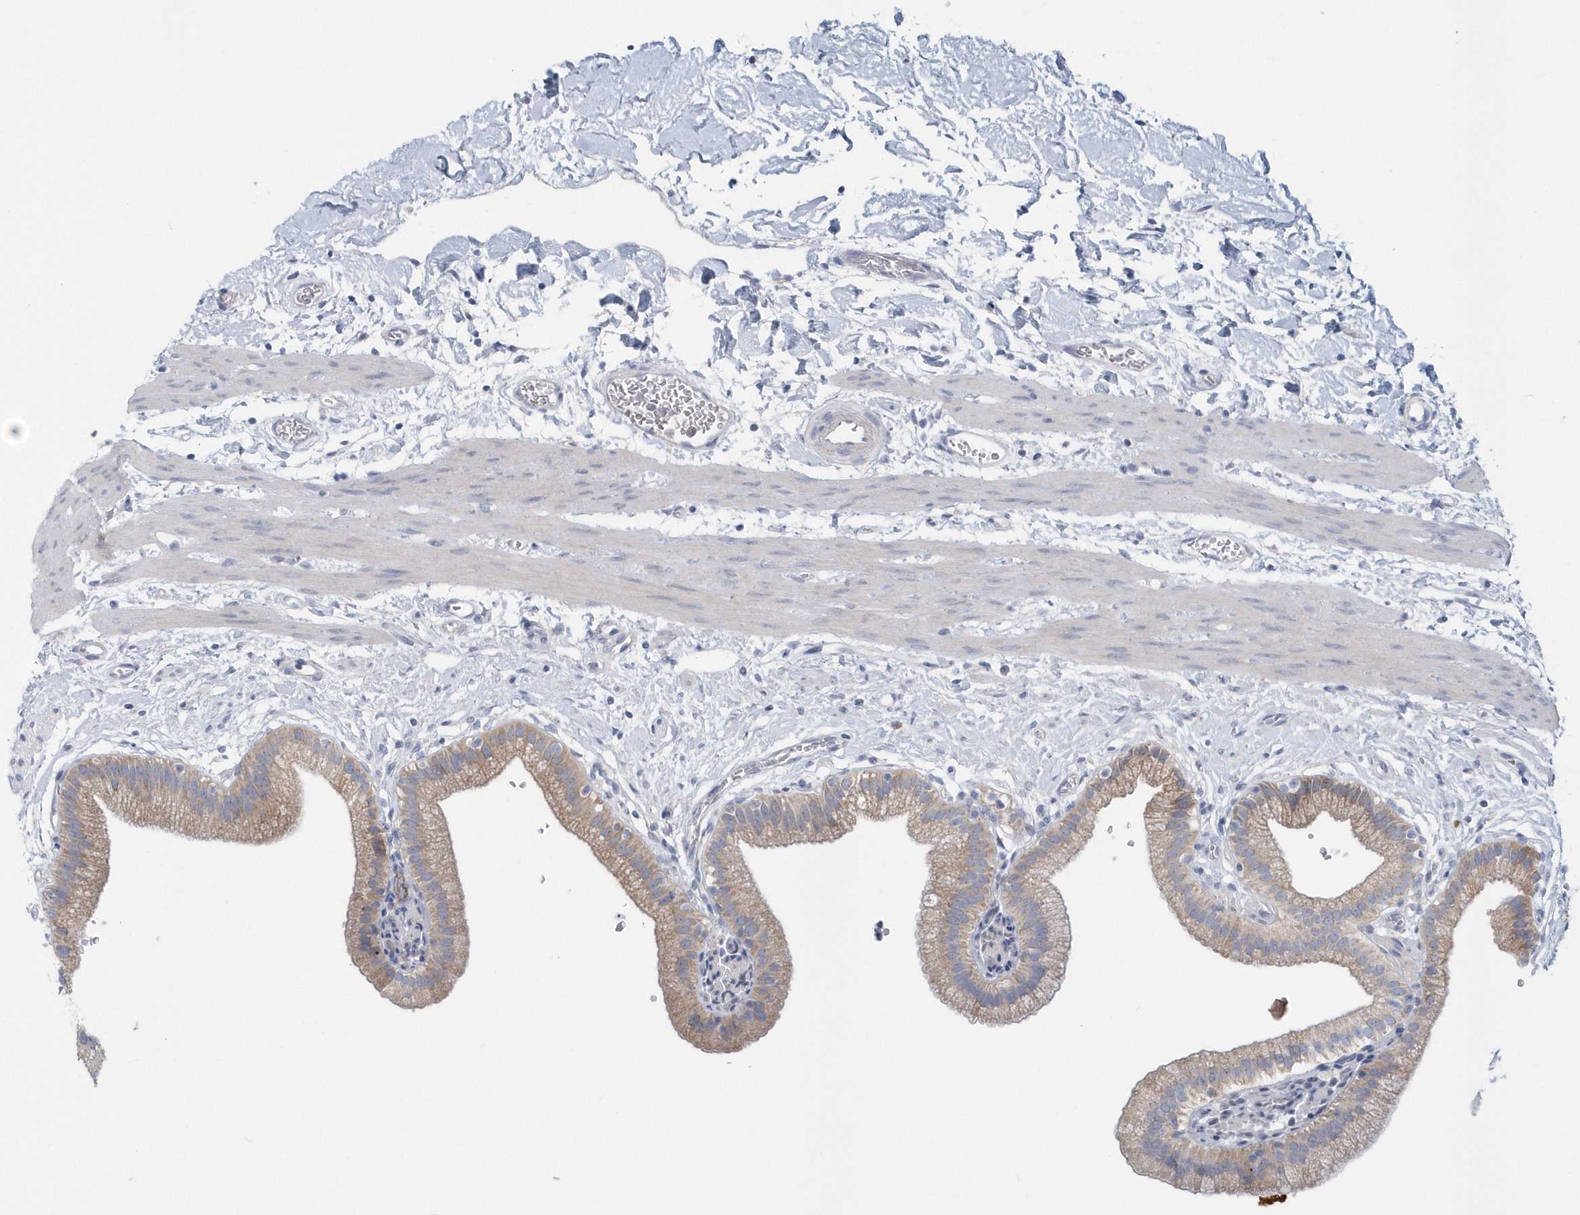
{"staining": {"intensity": "moderate", "quantity": ">75%", "location": "cytoplasmic/membranous"}, "tissue": "gallbladder", "cell_type": "Glandular cells", "image_type": "normal", "snomed": [{"axis": "morphology", "description": "Normal tissue, NOS"}, {"axis": "topography", "description": "Gallbladder"}], "caption": "Immunohistochemical staining of normal human gallbladder exhibits >75% levels of moderate cytoplasmic/membranous protein expression in approximately >75% of glandular cells. The protein is shown in brown color, while the nuclei are stained blue.", "gene": "SPATA18", "patient": {"sex": "male", "age": 55}}